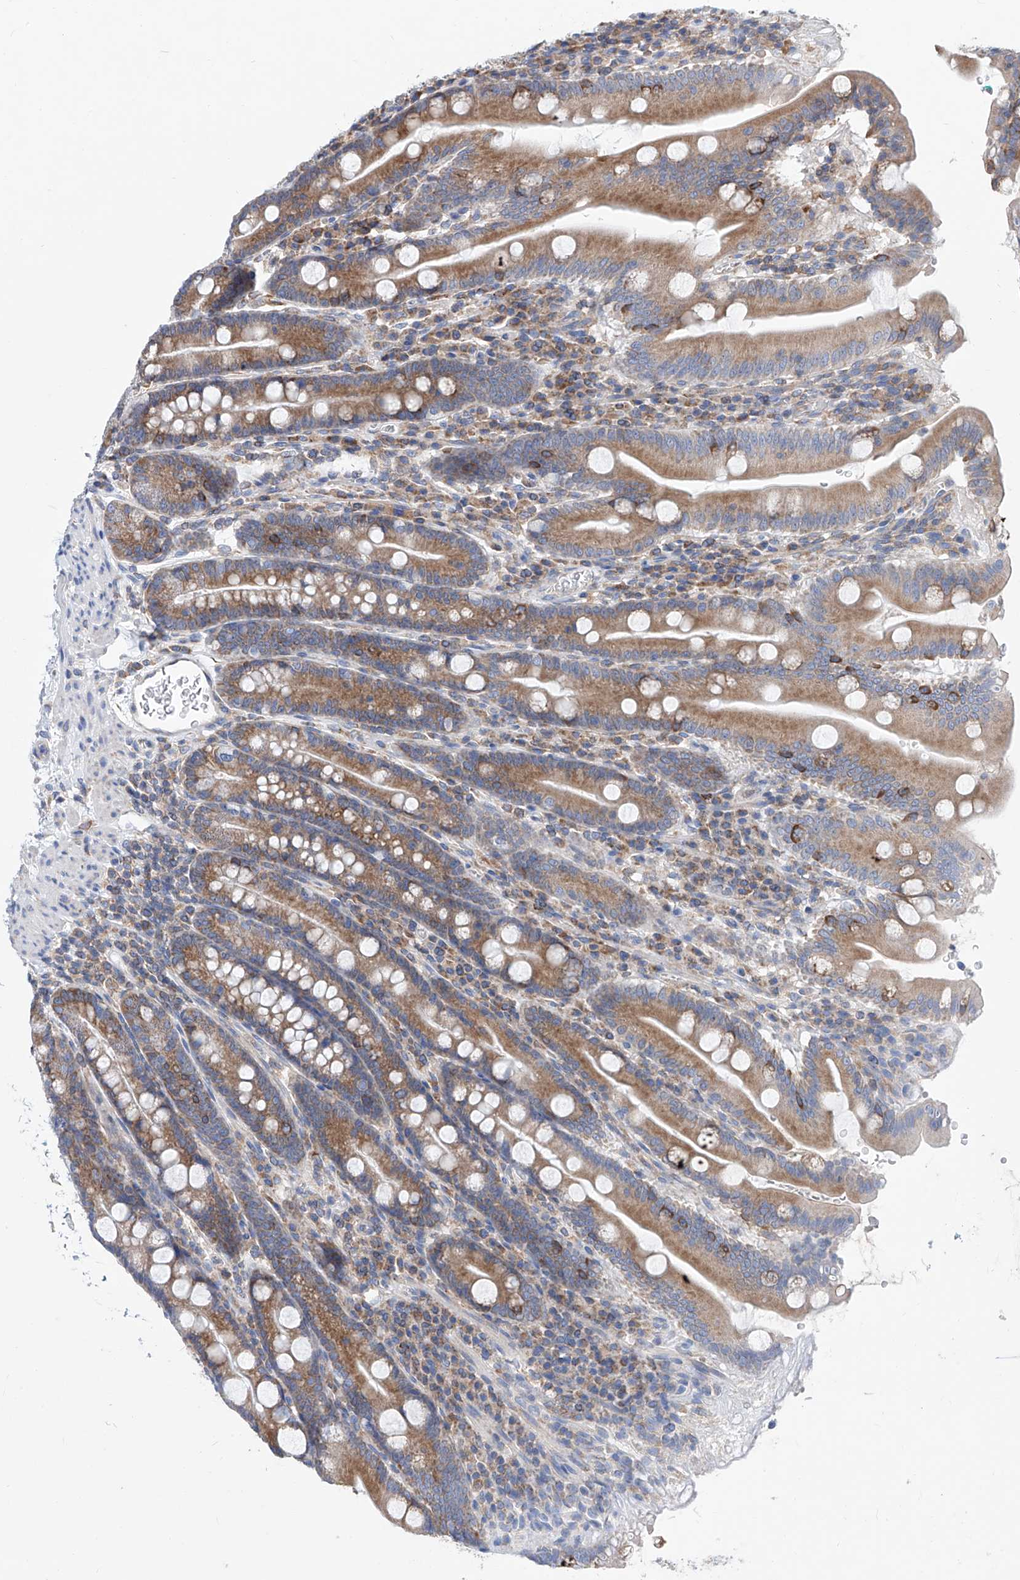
{"staining": {"intensity": "moderate", "quantity": ">75%", "location": "cytoplasmic/membranous"}, "tissue": "duodenum", "cell_type": "Glandular cells", "image_type": "normal", "snomed": [{"axis": "morphology", "description": "Normal tissue, NOS"}, {"axis": "topography", "description": "Duodenum"}], "caption": "Duodenum stained with DAB (3,3'-diaminobenzidine) immunohistochemistry (IHC) exhibits medium levels of moderate cytoplasmic/membranous staining in about >75% of glandular cells.", "gene": "MAD2L1", "patient": {"sex": "male", "age": 35}}